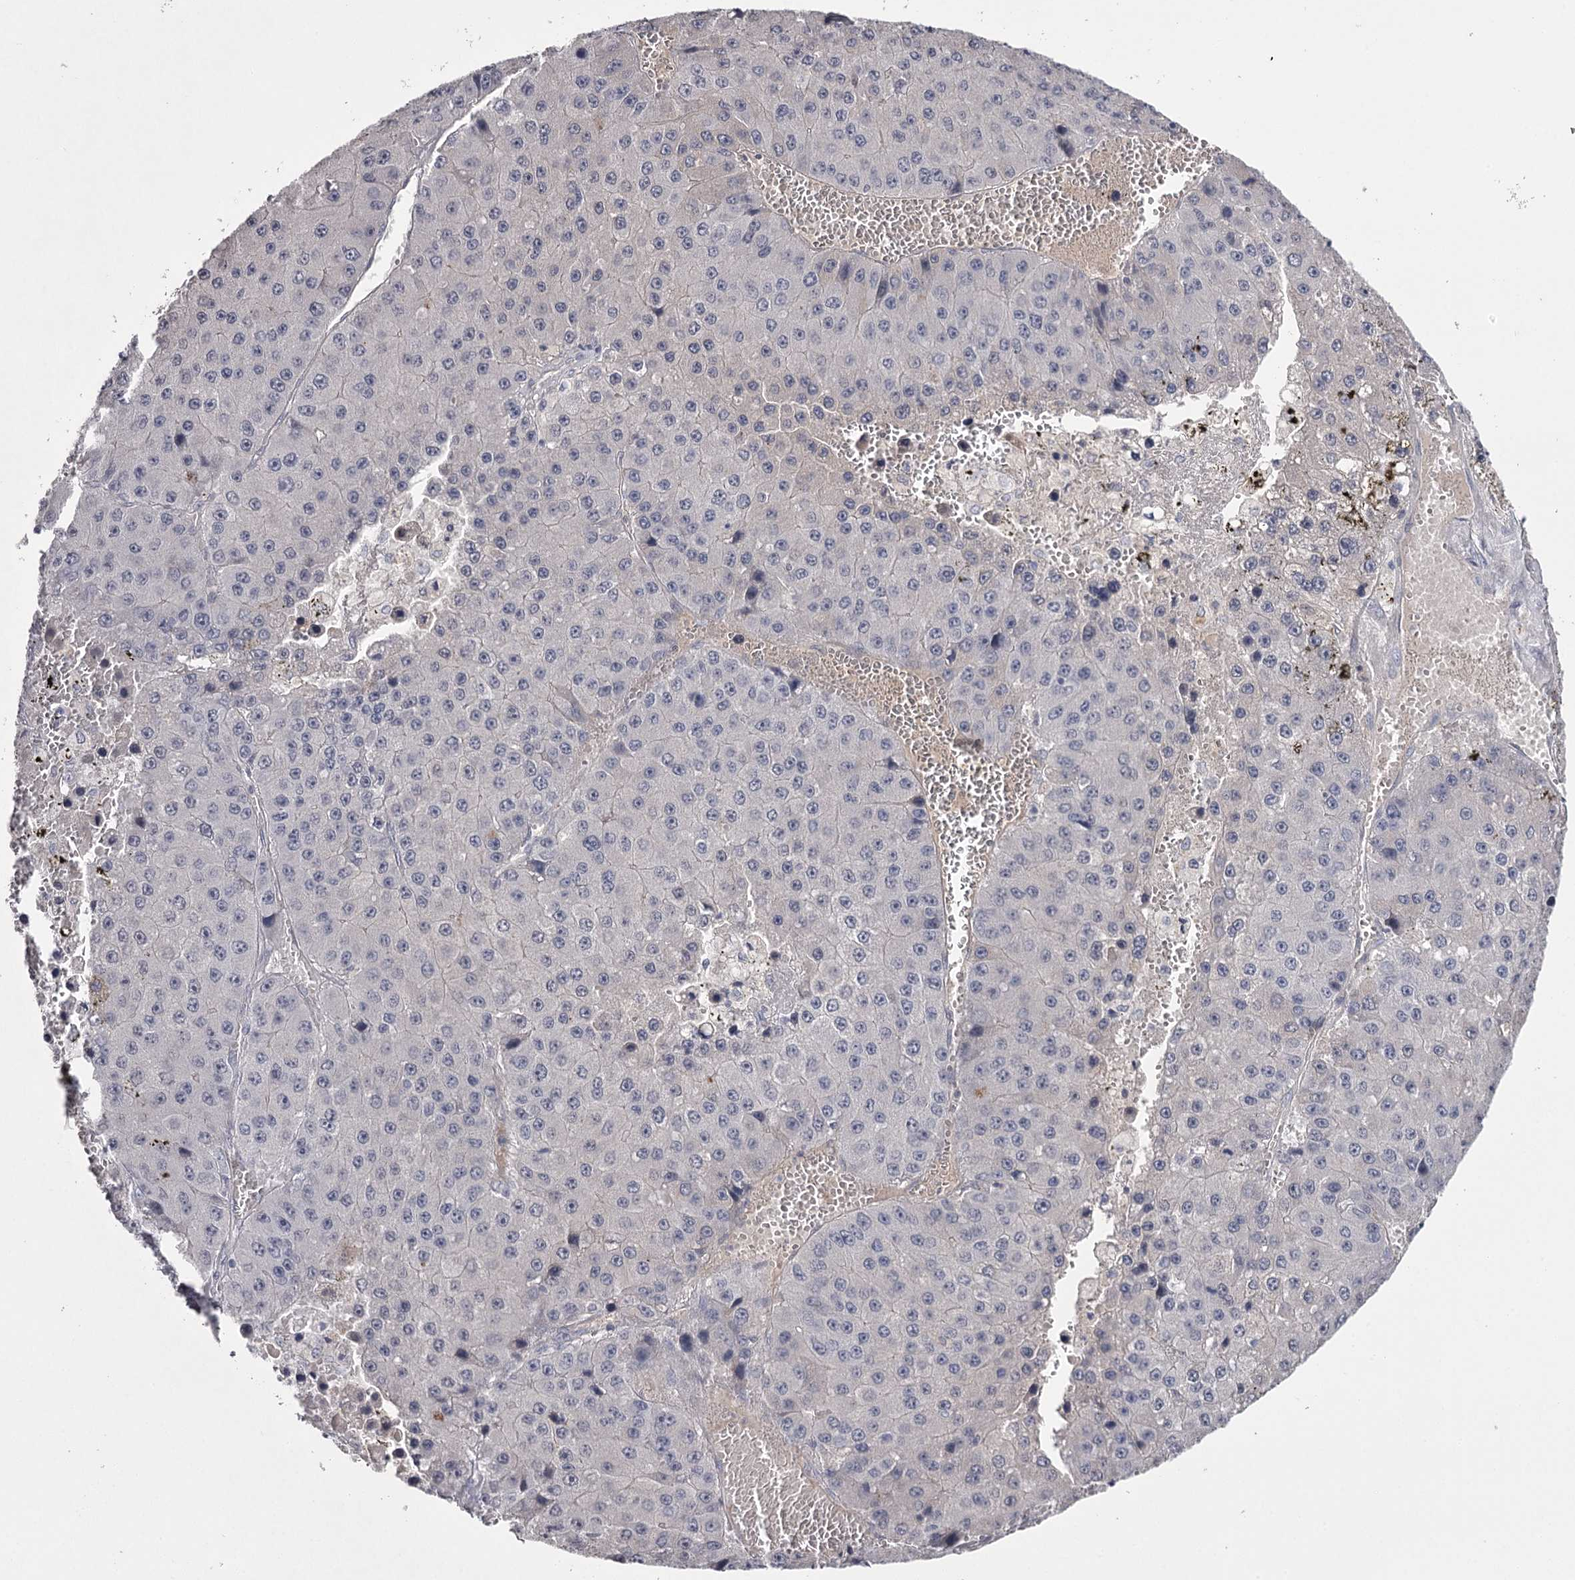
{"staining": {"intensity": "negative", "quantity": "none", "location": "none"}, "tissue": "liver cancer", "cell_type": "Tumor cells", "image_type": "cancer", "snomed": [{"axis": "morphology", "description": "Carcinoma, Hepatocellular, NOS"}, {"axis": "topography", "description": "Liver"}], "caption": "DAB (3,3'-diaminobenzidine) immunohistochemical staining of human liver hepatocellular carcinoma shows no significant staining in tumor cells. Brightfield microscopy of immunohistochemistry (IHC) stained with DAB (brown) and hematoxylin (blue), captured at high magnification.", "gene": "FDXACB1", "patient": {"sex": "female", "age": 73}}